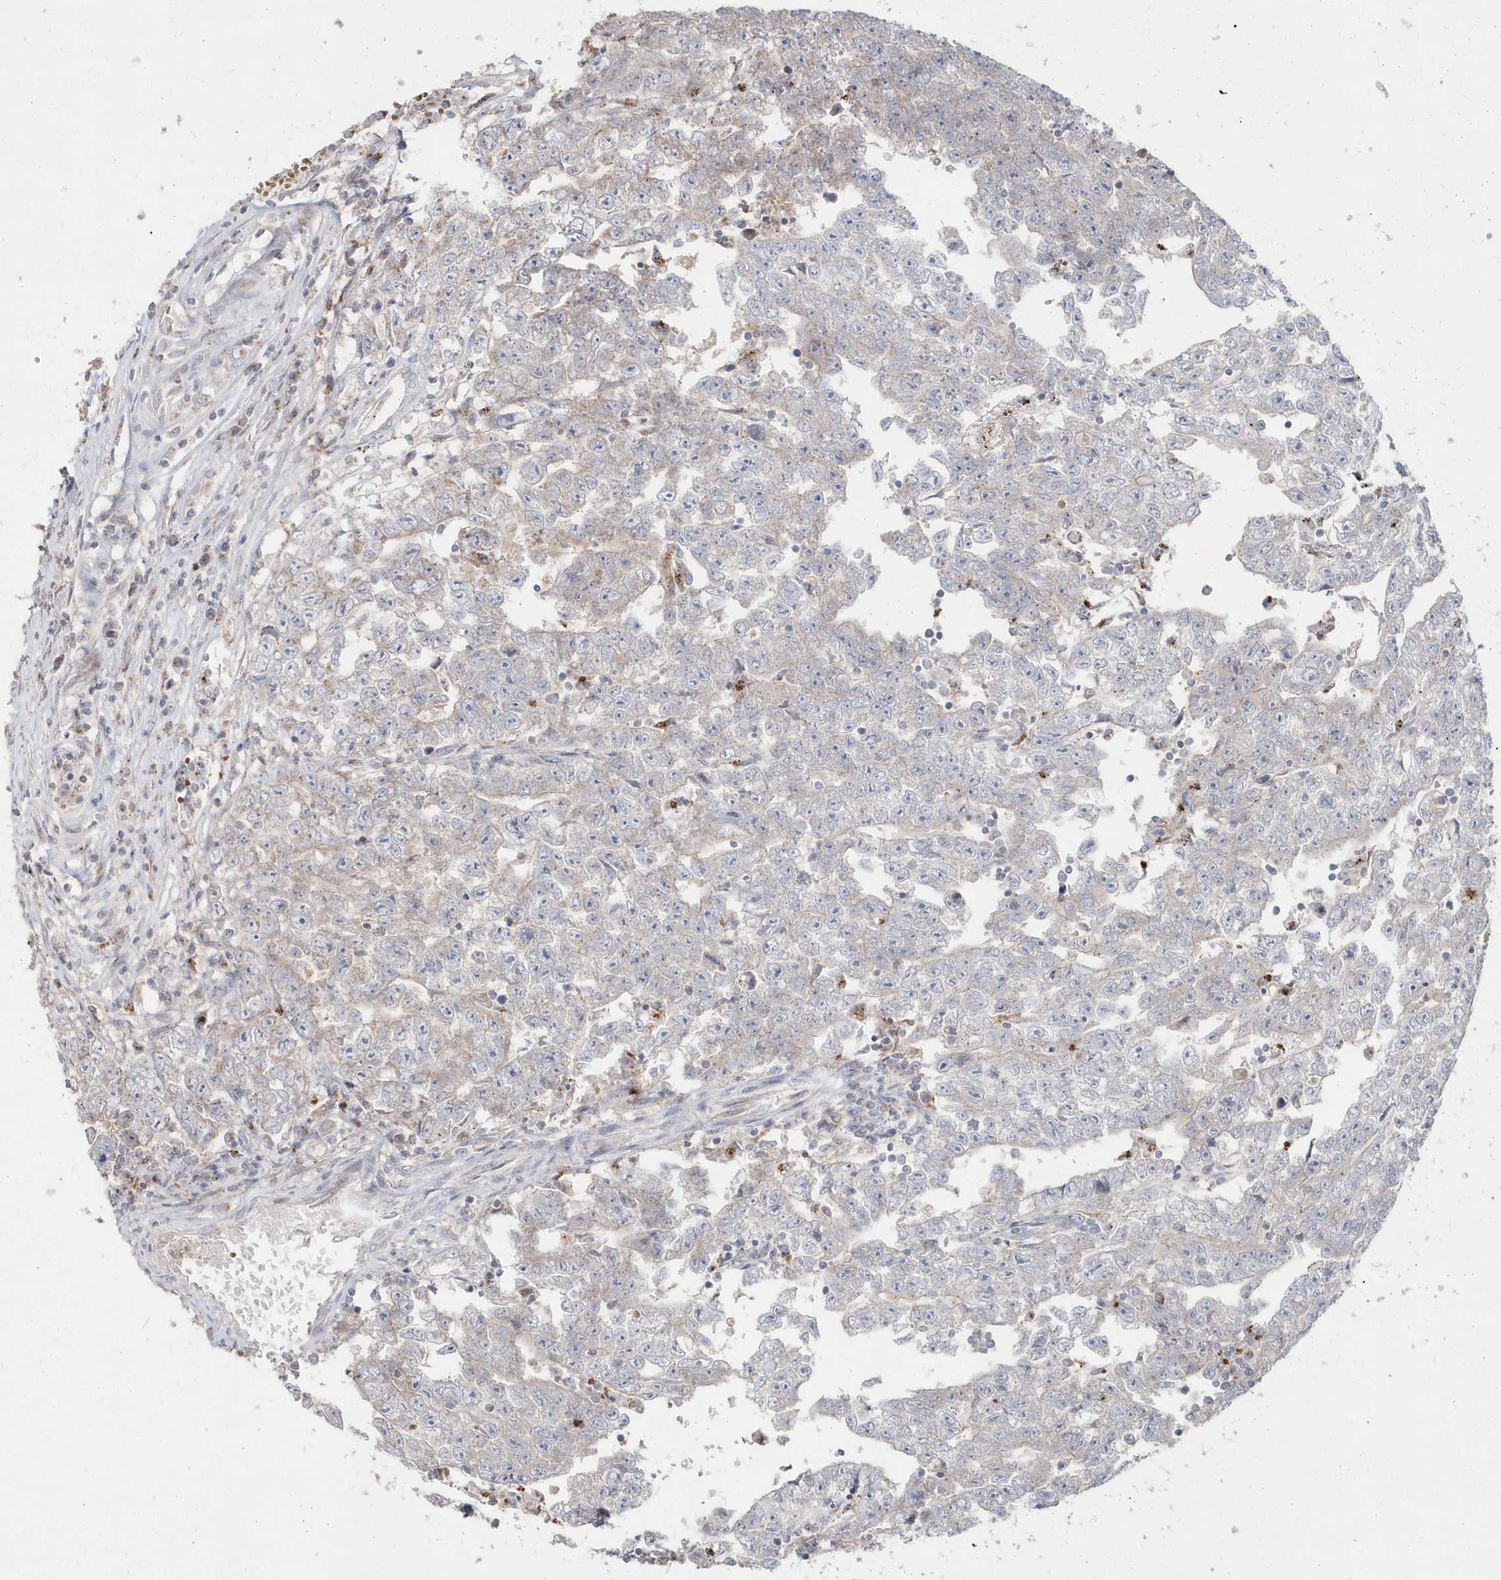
{"staining": {"intensity": "negative", "quantity": "none", "location": "none"}, "tissue": "testis cancer", "cell_type": "Tumor cells", "image_type": "cancer", "snomed": [{"axis": "morphology", "description": "Carcinoma, Embryonal, NOS"}, {"axis": "topography", "description": "Testis"}], "caption": "IHC photomicrograph of human testis cancer (embryonal carcinoma) stained for a protein (brown), which reveals no expression in tumor cells.", "gene": "GEMIN6", "patient": {"sex": "male", "age": 25}}